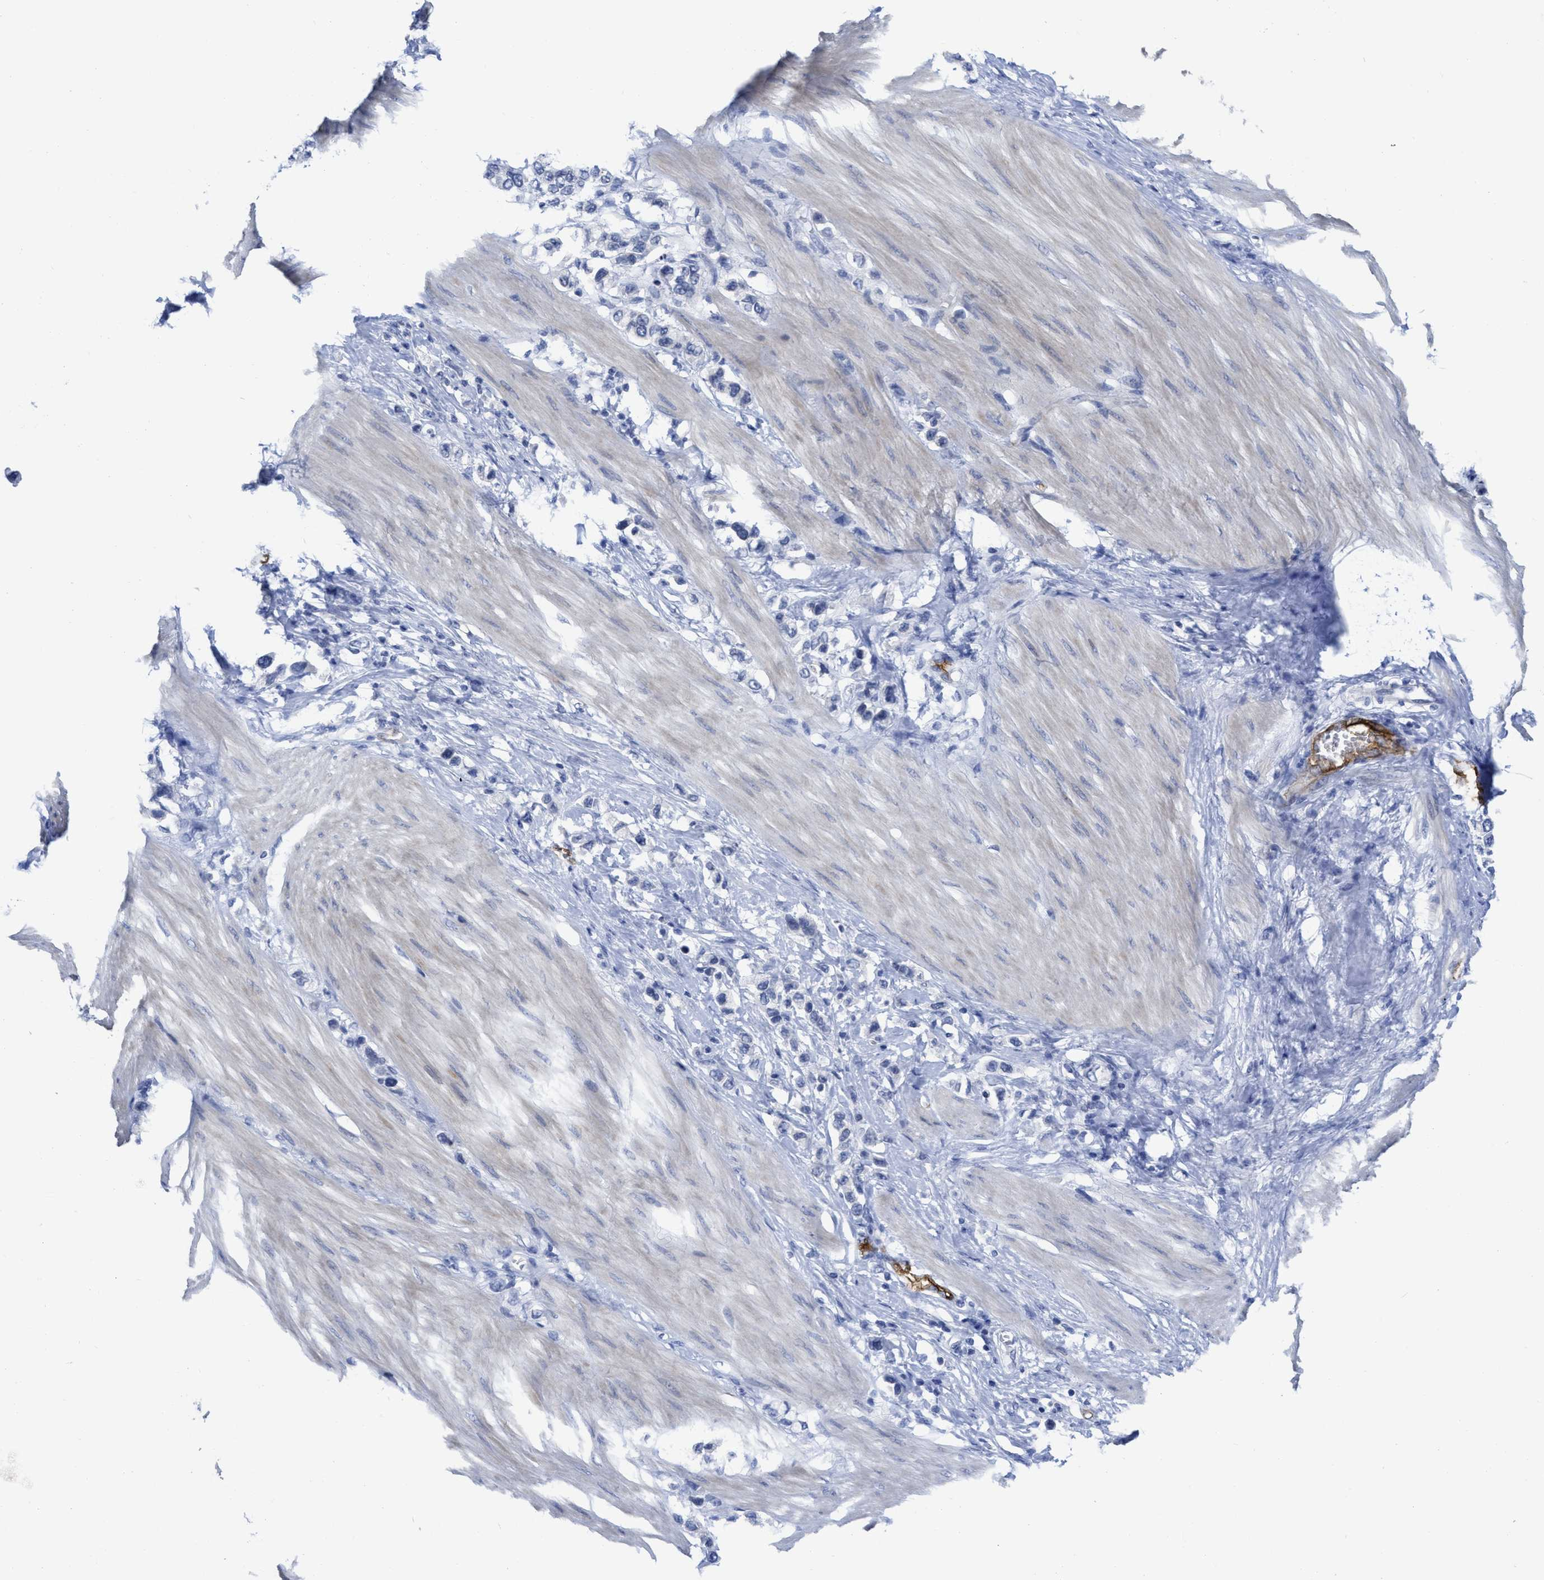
{"staining": {"intensity": "negative", "quantity": "none", "location": "none"}, "tissue": "stomach cancer", "cell_type": "Tumor cells", "image_type": "cancer", "snomed": [{"axis": "morphology", "description": "Adenocarcinoma, NOS"}, {"axis": "topography", "description": "Stomach"}], "caption": "Tumor cells are negative for brown protein staining in stomach cancer (adenocarcinoma).", "gene": "ACKR1", "patient": {"sex": "female", "age": 65}}